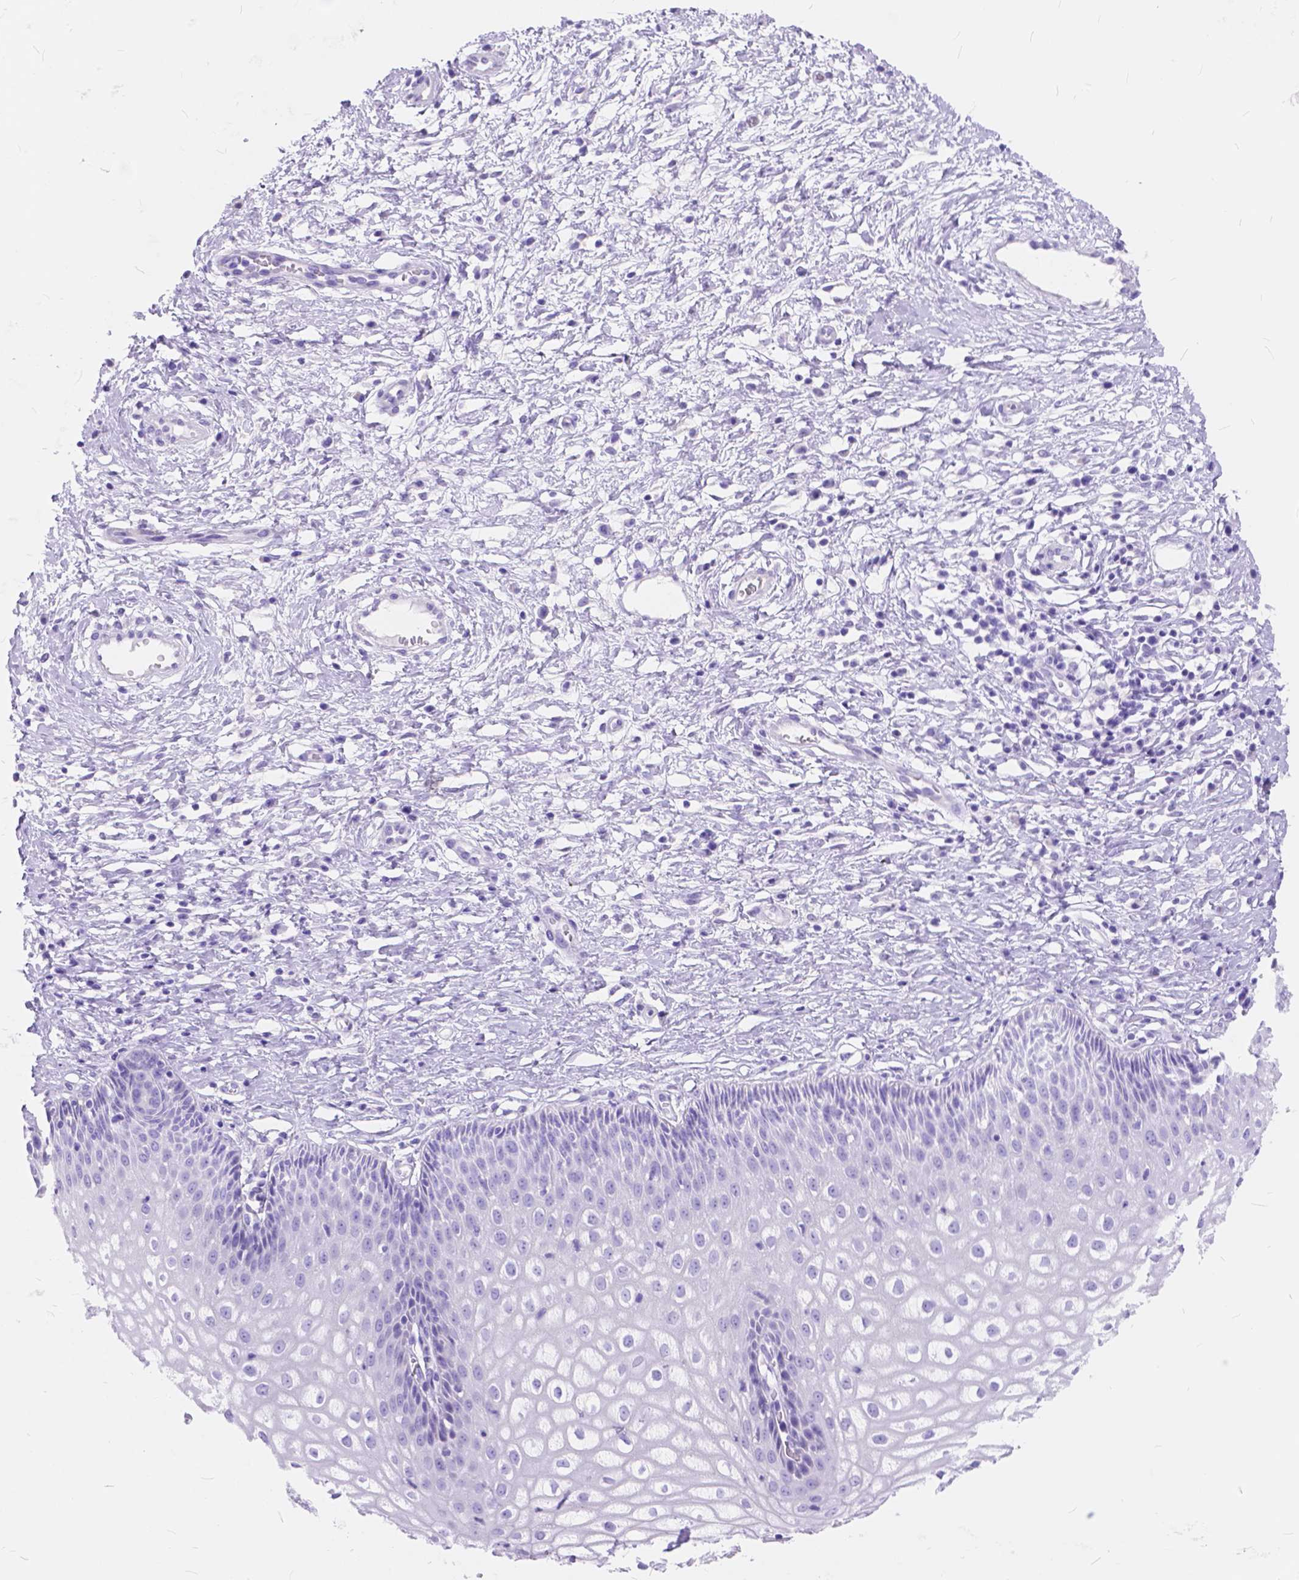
{"staining": {"intensity": "negative", "quantity": "none", "location": "none"}, "tissue": "cervix", "cell_type": "Glandular cells", "image_type": "normal", "snomed": [{"axis": "morphology", "description": "Normal tissue, NOS"}, {"axis": "topography", "description": "Cervix"}], "caption": "IHC of unremarkable human cervix demonstrates no staining in glandular cells. (DAB IHC, high magnification).", "gene": "FOXL2", "patient": {"sex": "female", "age": 36}}